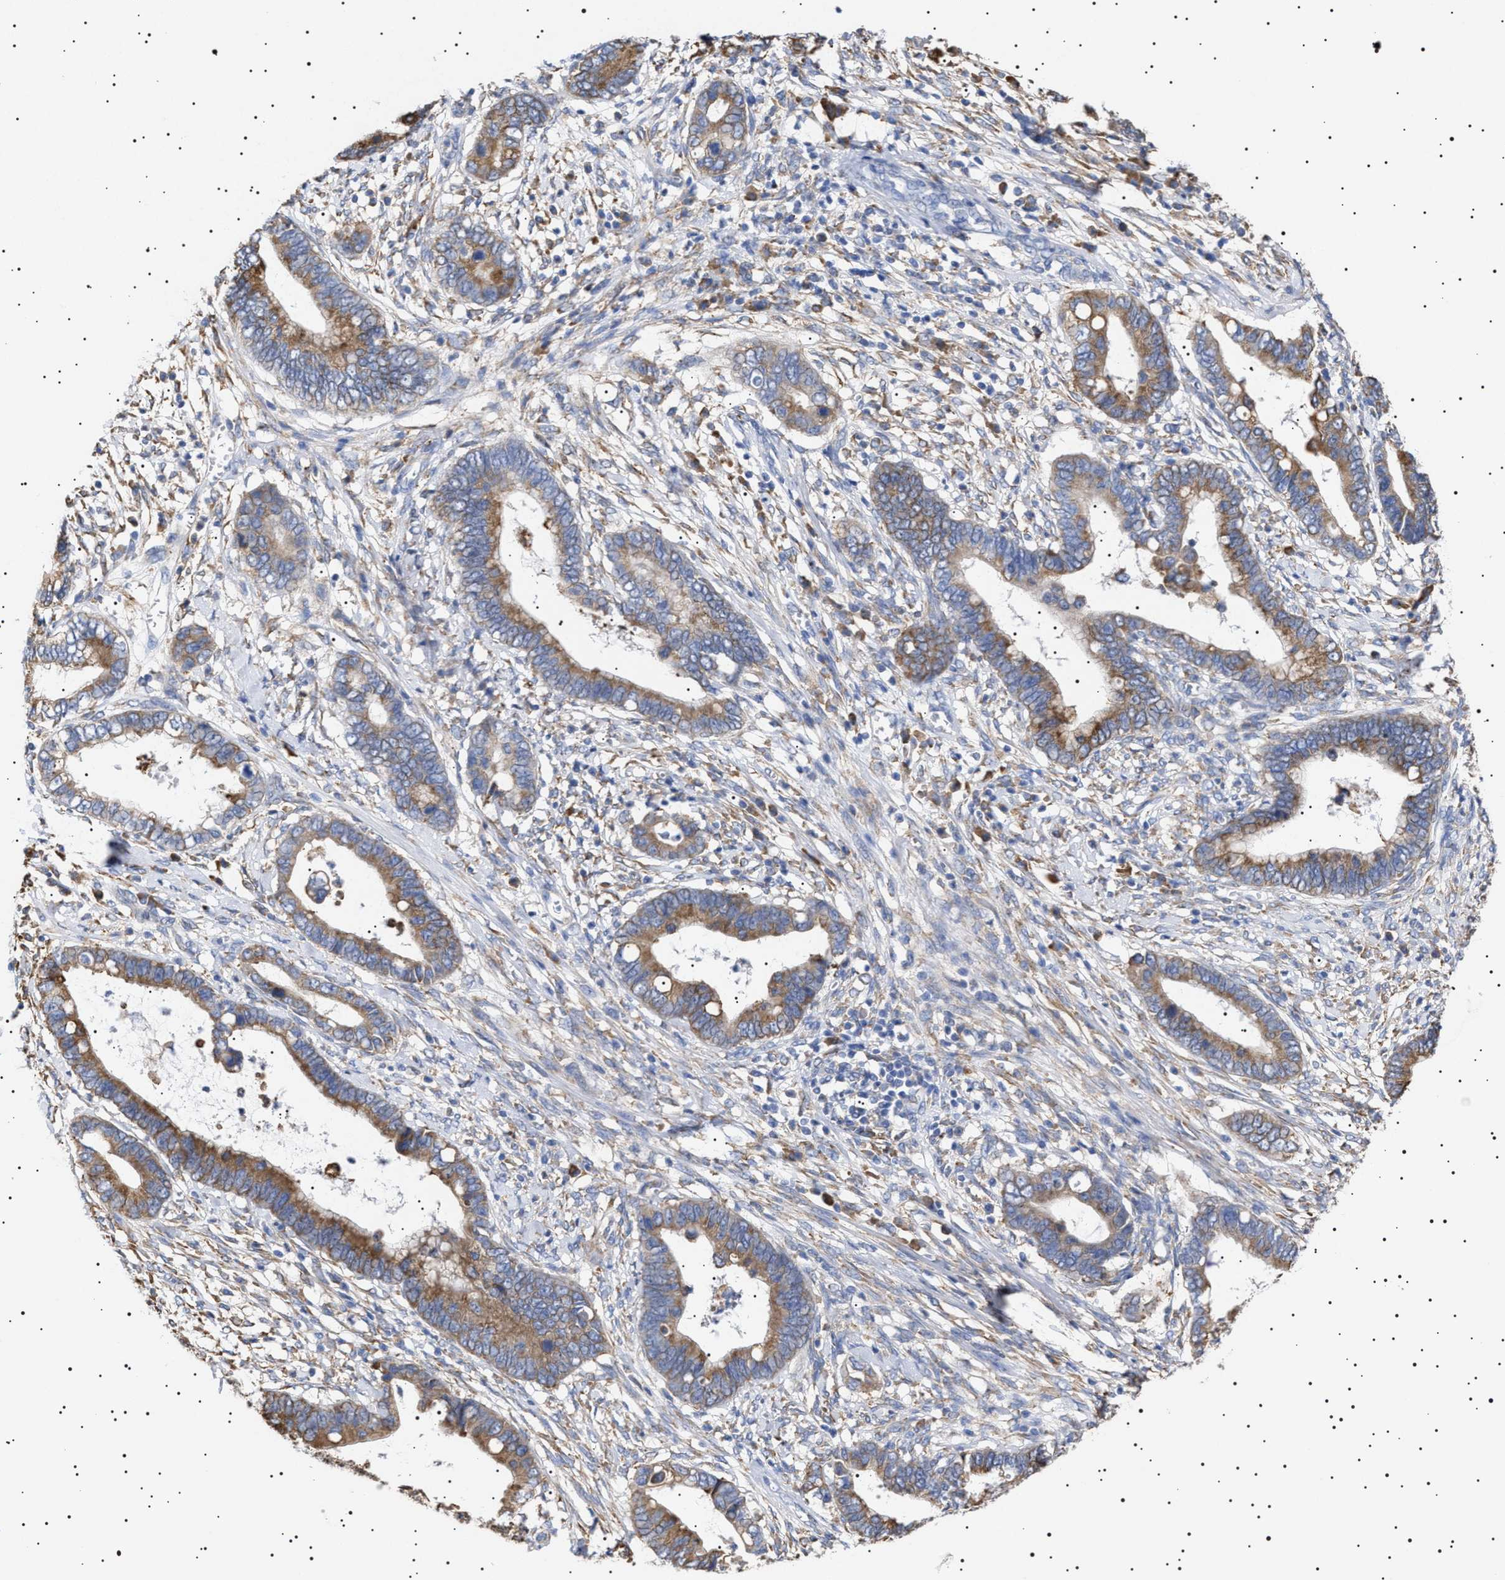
{"staining": {"intensity": "moderate", "quantity": ">75%", "location": "cytoplasmic/membranous"}, "tissue": "cervical cancer", "cell_type": "Tumor cells", "image_type": "cancer", "snomed": [{"axis": "morphology", "description": "Adenocarcinoma, NOS"}, {"axis": "topography", "description": "Cervix"}], "caption": "IHC photomicrograph of neoplastic tissue: human cervical cancer stained using IHC shows medium levels of moderate protein expression localized specifically in the cytoplasmic/membranous of tumor cells, appearing as a cytoplasmic/membranous brown color.", "gene": "ERCC6L2", "patient": {"sex": "female", "age": 44}}